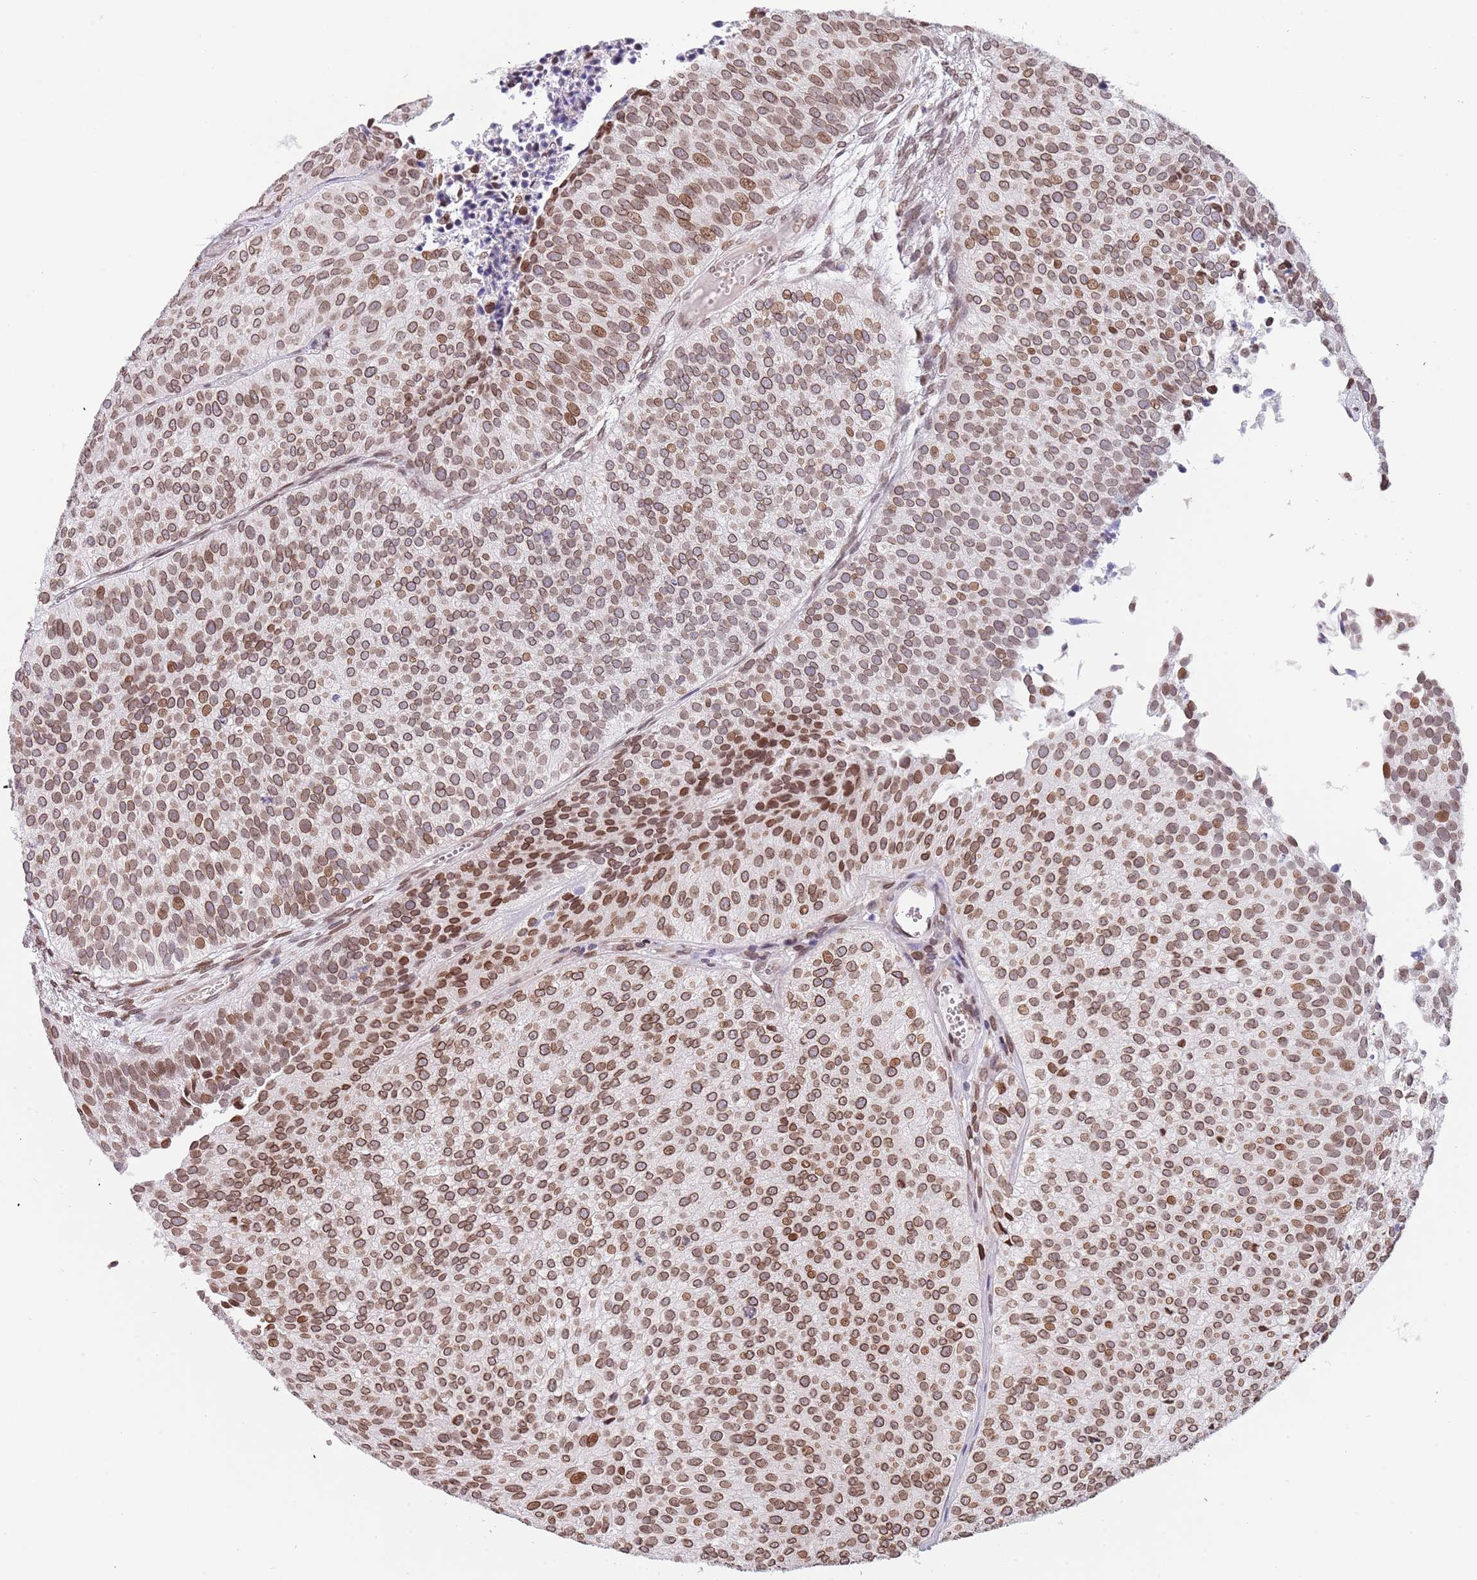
{"staining": {"intensity": "moderate", "quantity": ">75%", "location": "cytoplasmic/membranous,nuclear"}, "tissue": "urothelial cancer", "cell_type": "Tumor cells", "image_type": "cancer", "snomed": [{"axis": "morphology", "description": "Urothelial carcinoma, Low grade"}, {"axis": "topography", "description": "Urinary bladder"}], "caption": "About >75% of tumor cells in human low-grade urothelial carcinoma demonstrate moderate cytoplasmic/membranous and nuclear protein staining as visualized by brown immunohistochemical staining.", "gene": "KLHDC2", "patient": {"sex": "male", "age": 84}}